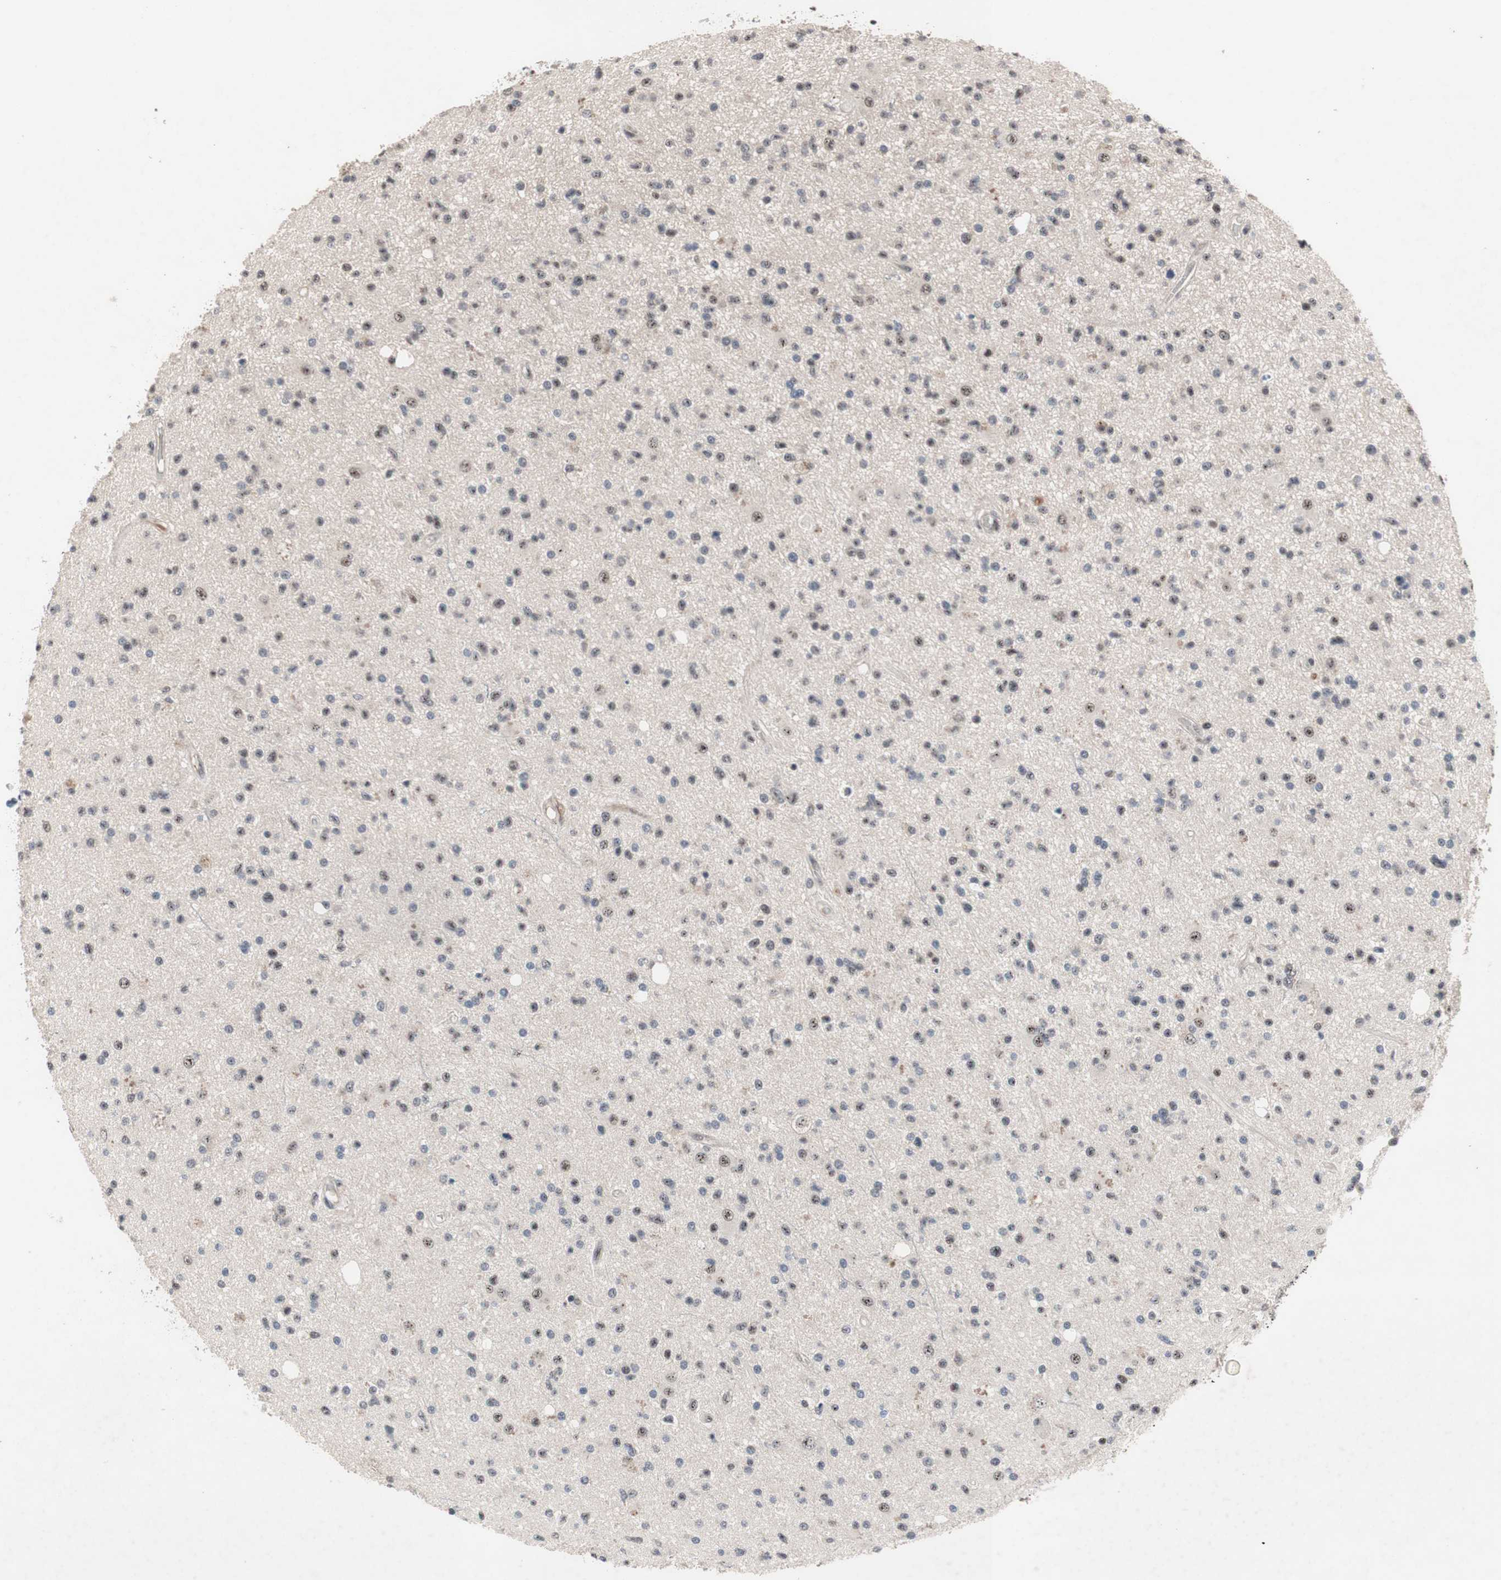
{"staining": {"intensity": "weak", "quantity": "<25%", "location": "nuclear"}, "tissue": "glioma", "cell_type": "Tumor cells", "image_type": "cancer", "snomed": [{"axis": "morphology", "description": "Glioma, malignant, High grade"}, {"axis": "topography", "description": "Brain"}], "caption": "An IHC micrograph of malignant glioma (high-grade) is shown. There is no staining in tumor cells of malignant glioma (high-grade). (DAB immunohistochemistry, high magnification).", "gene": "SOX7", "patient": {"sex": "male", "age": 33}}